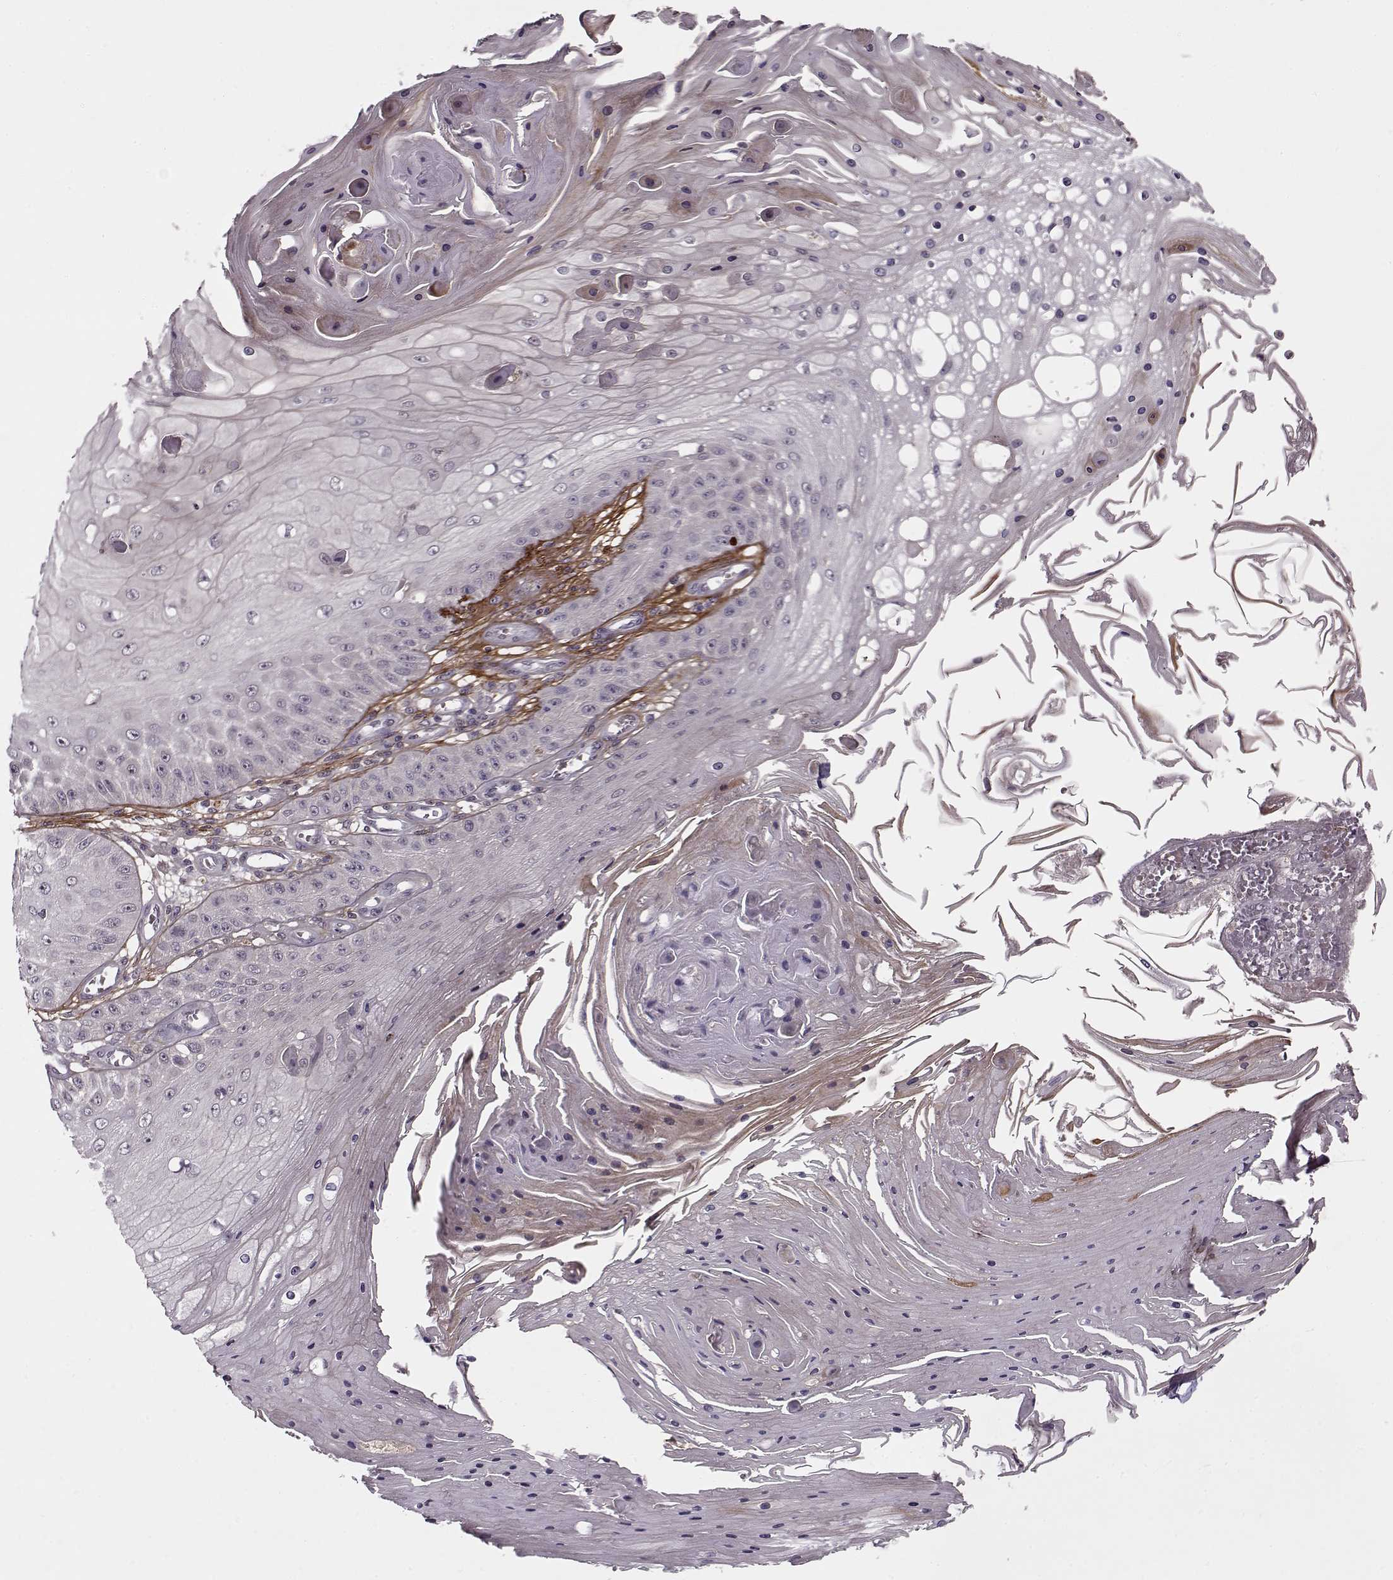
{"staining": {"intensity": "negative", "quantity": "none", "location": "none"}, "tissue": "skin cancer", "cell_type": "Tumor cells", "image_type": "cancer", "snomed": [{"axis": "morphology", "description": "Squamous cell carcinoma, NOS"}, {"axis": "topography", "description": "Skin"}], "caption": "Squamous cell carcinoma (skin) stained for a protein using IHC displays no staining tumor cells.", "gene": "DENND4B", "patient": {"sex": "male", "age": 70}}